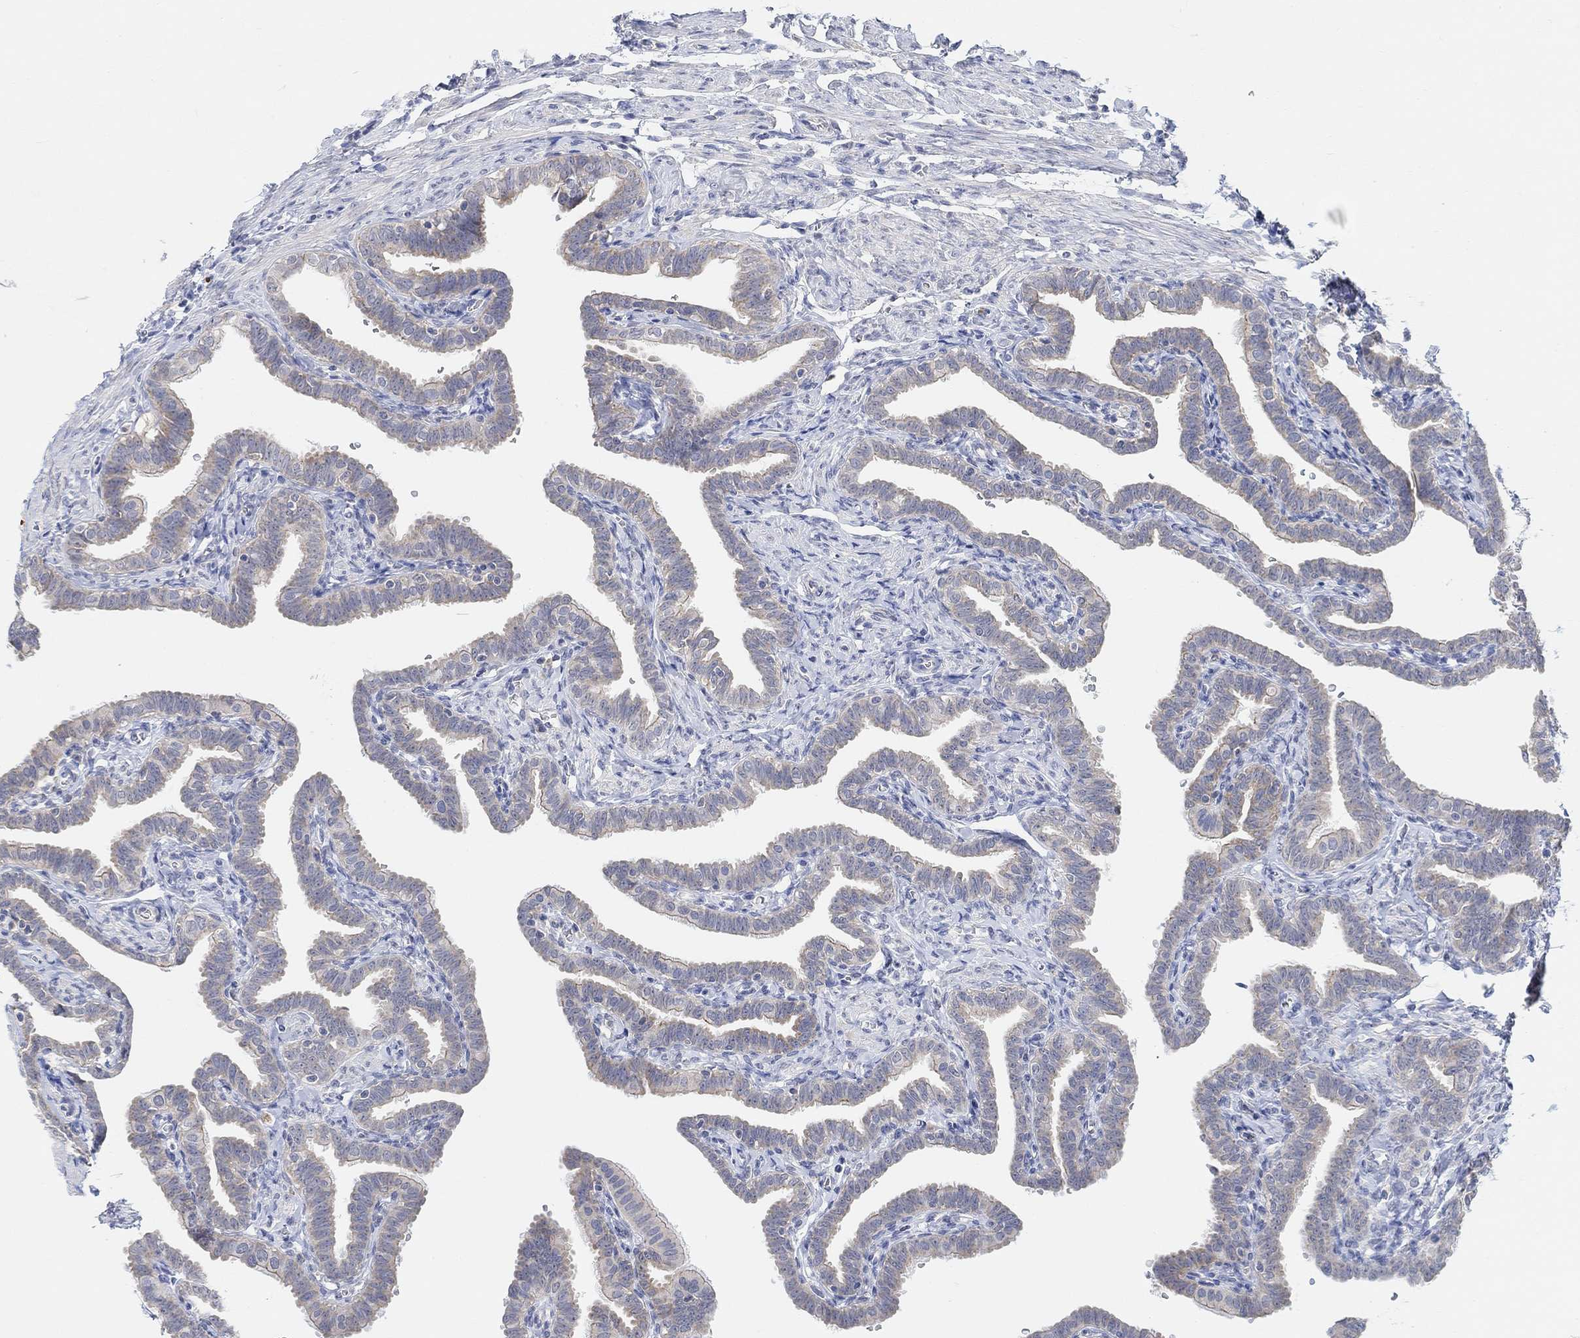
{"staining": {"intensity": "weak", "quantity": "<25%", "location": "cytoplasmic/membranous"}, "tissue": "fallopian tube", "cell_type": "Glandular cells", "image_type": "normal", "snomed": [{"axis": "morphology", "description": "Normal tissue, NOS"}, {"axis": "topography", "description": "Fallopian tube"}, {"axis": "topography", "description": "Ovary"}], "caption": "IHC photomicrograph of benign fallopian tube: fallopian tube stained with DAB (3,3'-diaminobenzidine) demonstrates no significant protein positivity in glandular cells. (Stains: DAB (3,3'-diaminobenzidine) IHC with hematoxylin counter stain, Microscopy: brightfield microscopy at high magnification).", "gene": "RIMS1", "patient": {"sex": "female", "age": 57}}